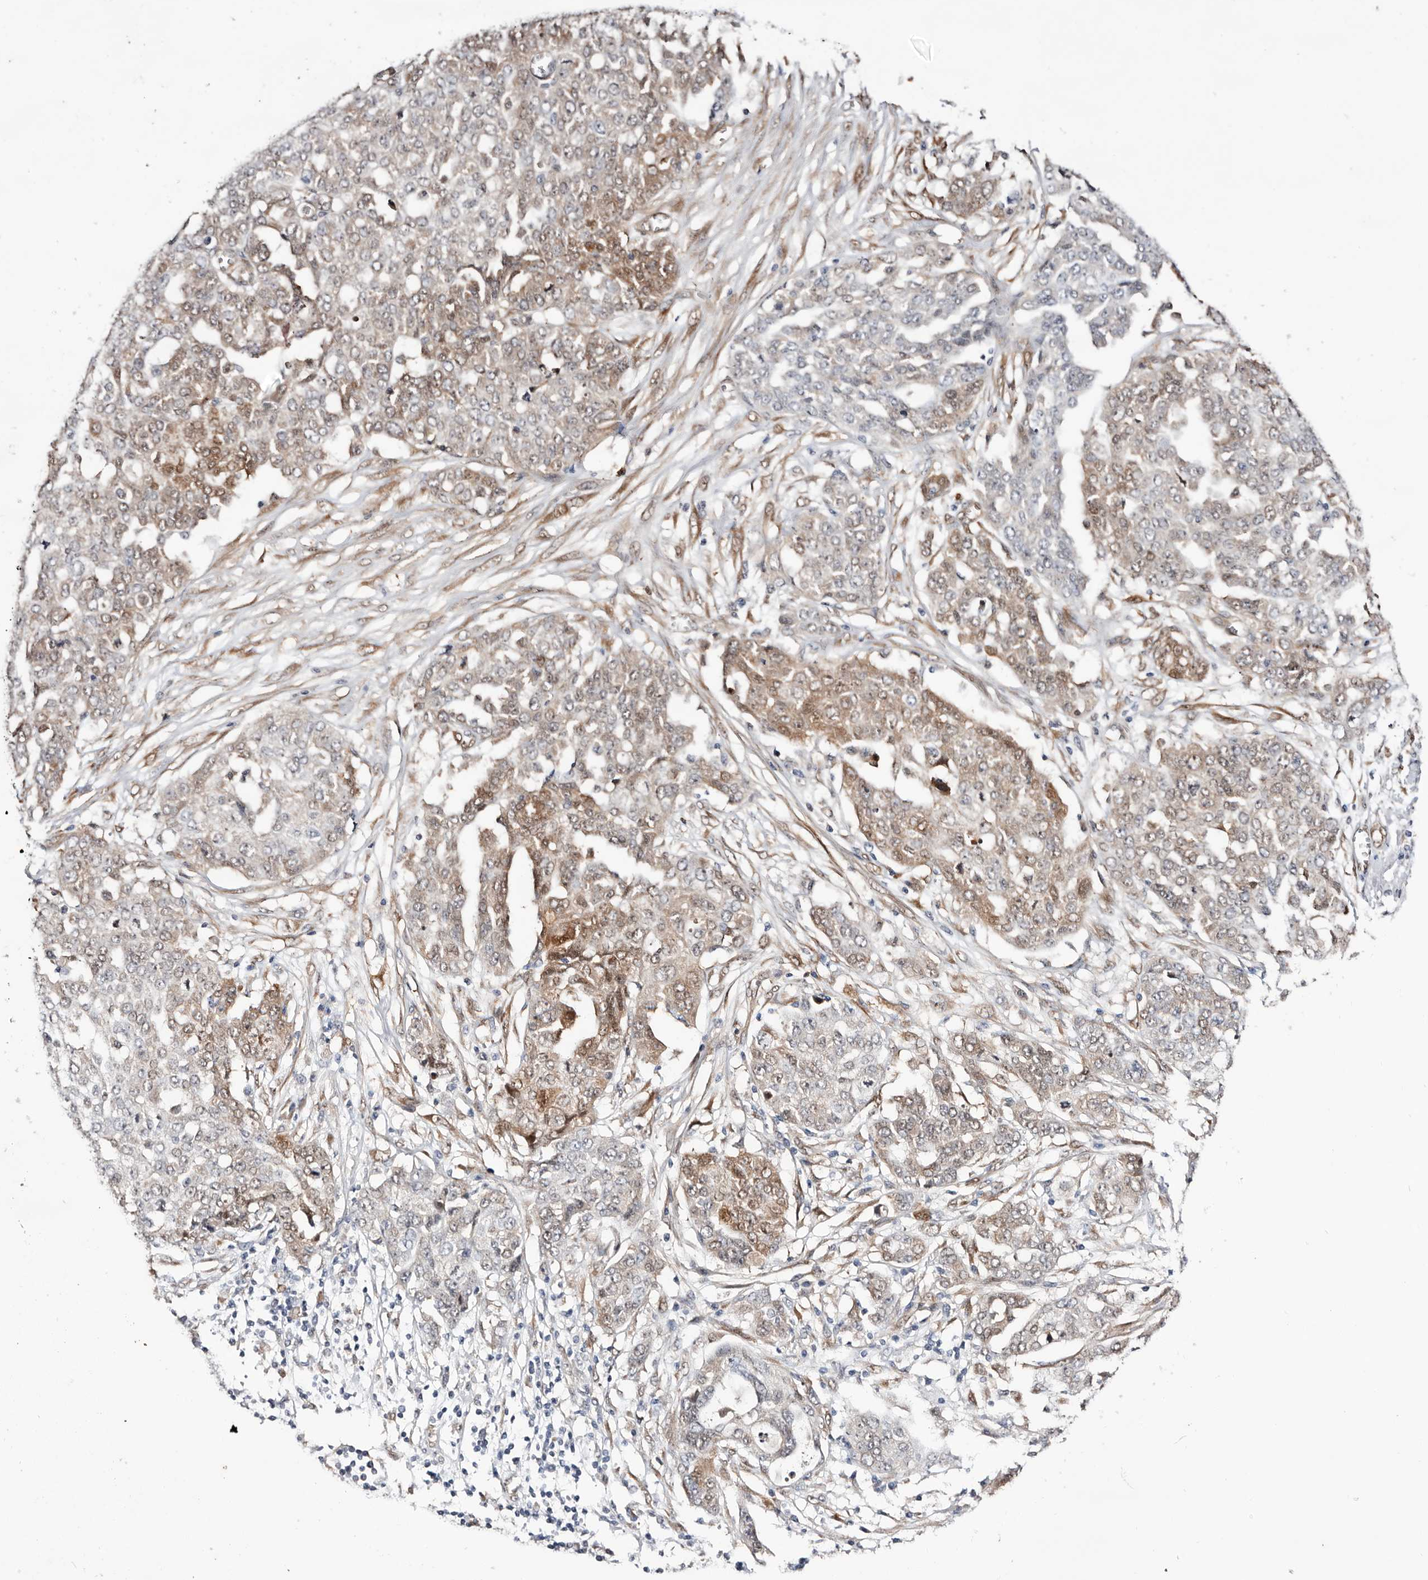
{"staining": {"intensity": "moderate", "quantity": "<25%", "location": "cytoplasmic/membranous"}, "tissue": "ovarian cancer", "cell_type": "Tumor cells", "image_type": "cancer", "snomed": [{"axis": "morphology", "description": "Cystadenocarcinoma, serous, NOS"}, {"axis": "topography", "description": "Soft tissue"}, {"axis": "topography", "description": "Ovary"}], "caption": "Ovarian serous cystadenocarcinoma stained with a brown dye shows moderate cytoplasmic/membranous positive positivity in approximately <25% of tumor cells.", "gene": "TP53I3", "patient": {"sex": "female", "age": 57}}